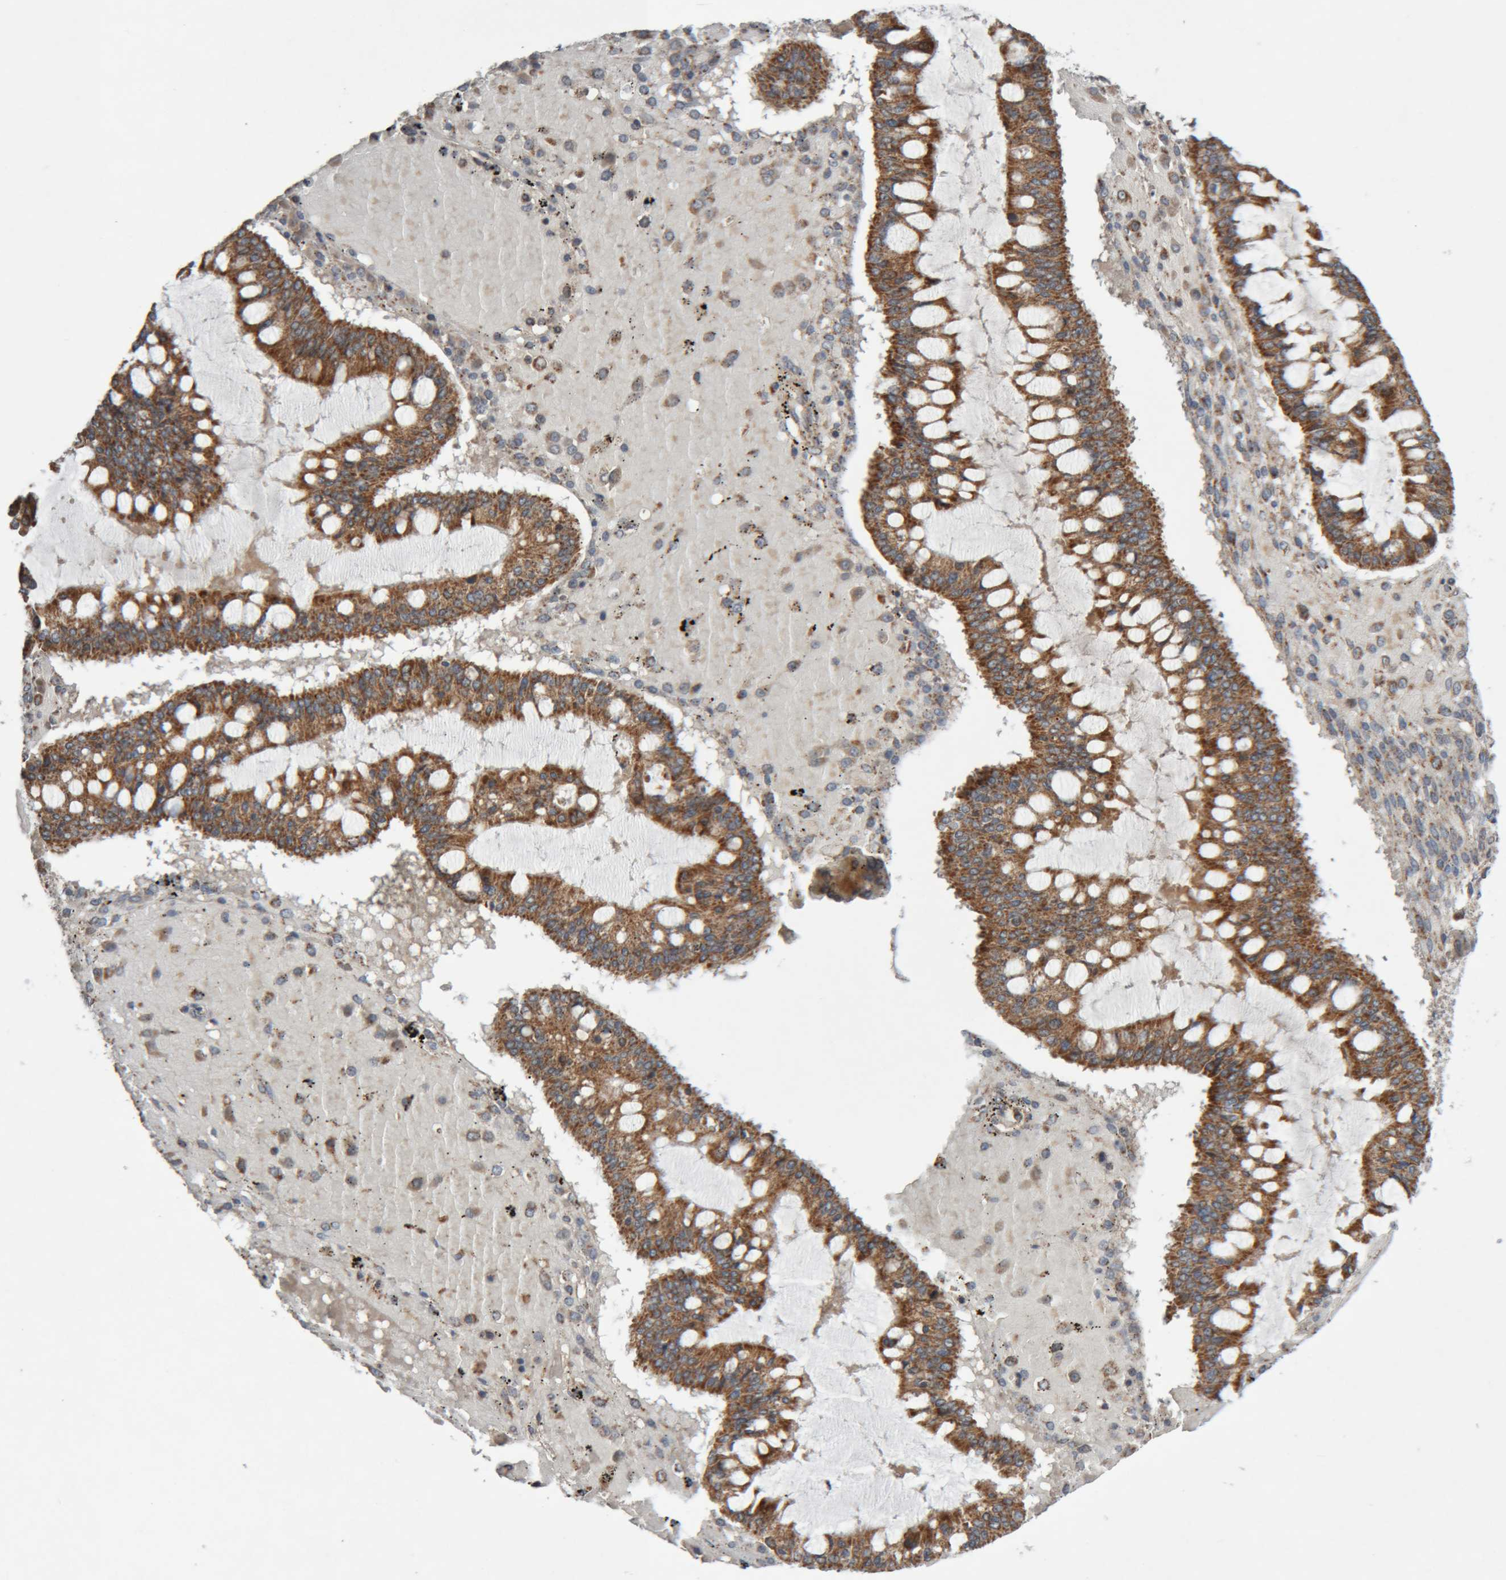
{"staining": {"intensity": "strong", "quantity": ">75%", "location": "cytoplasmic/membranous"}, "tissue": "ovarian cancer", "cell_type": "Tumor cells", "image_type": "cancer", "snomed": [{"axis": "morphology", "description": "Cystadenocarcinoma, mucinous, NOS"}, {"axis": "topography", "description": "Ovary"}], "caption": "Protein expression analysis of mucinous cystadenocarcinoma (ovarian) displays strong cytoplasmic/membranous expression in about >75% of tumor cells.", "gene": "KIF21B", "patient": {"sex": "female", "age": 73}}